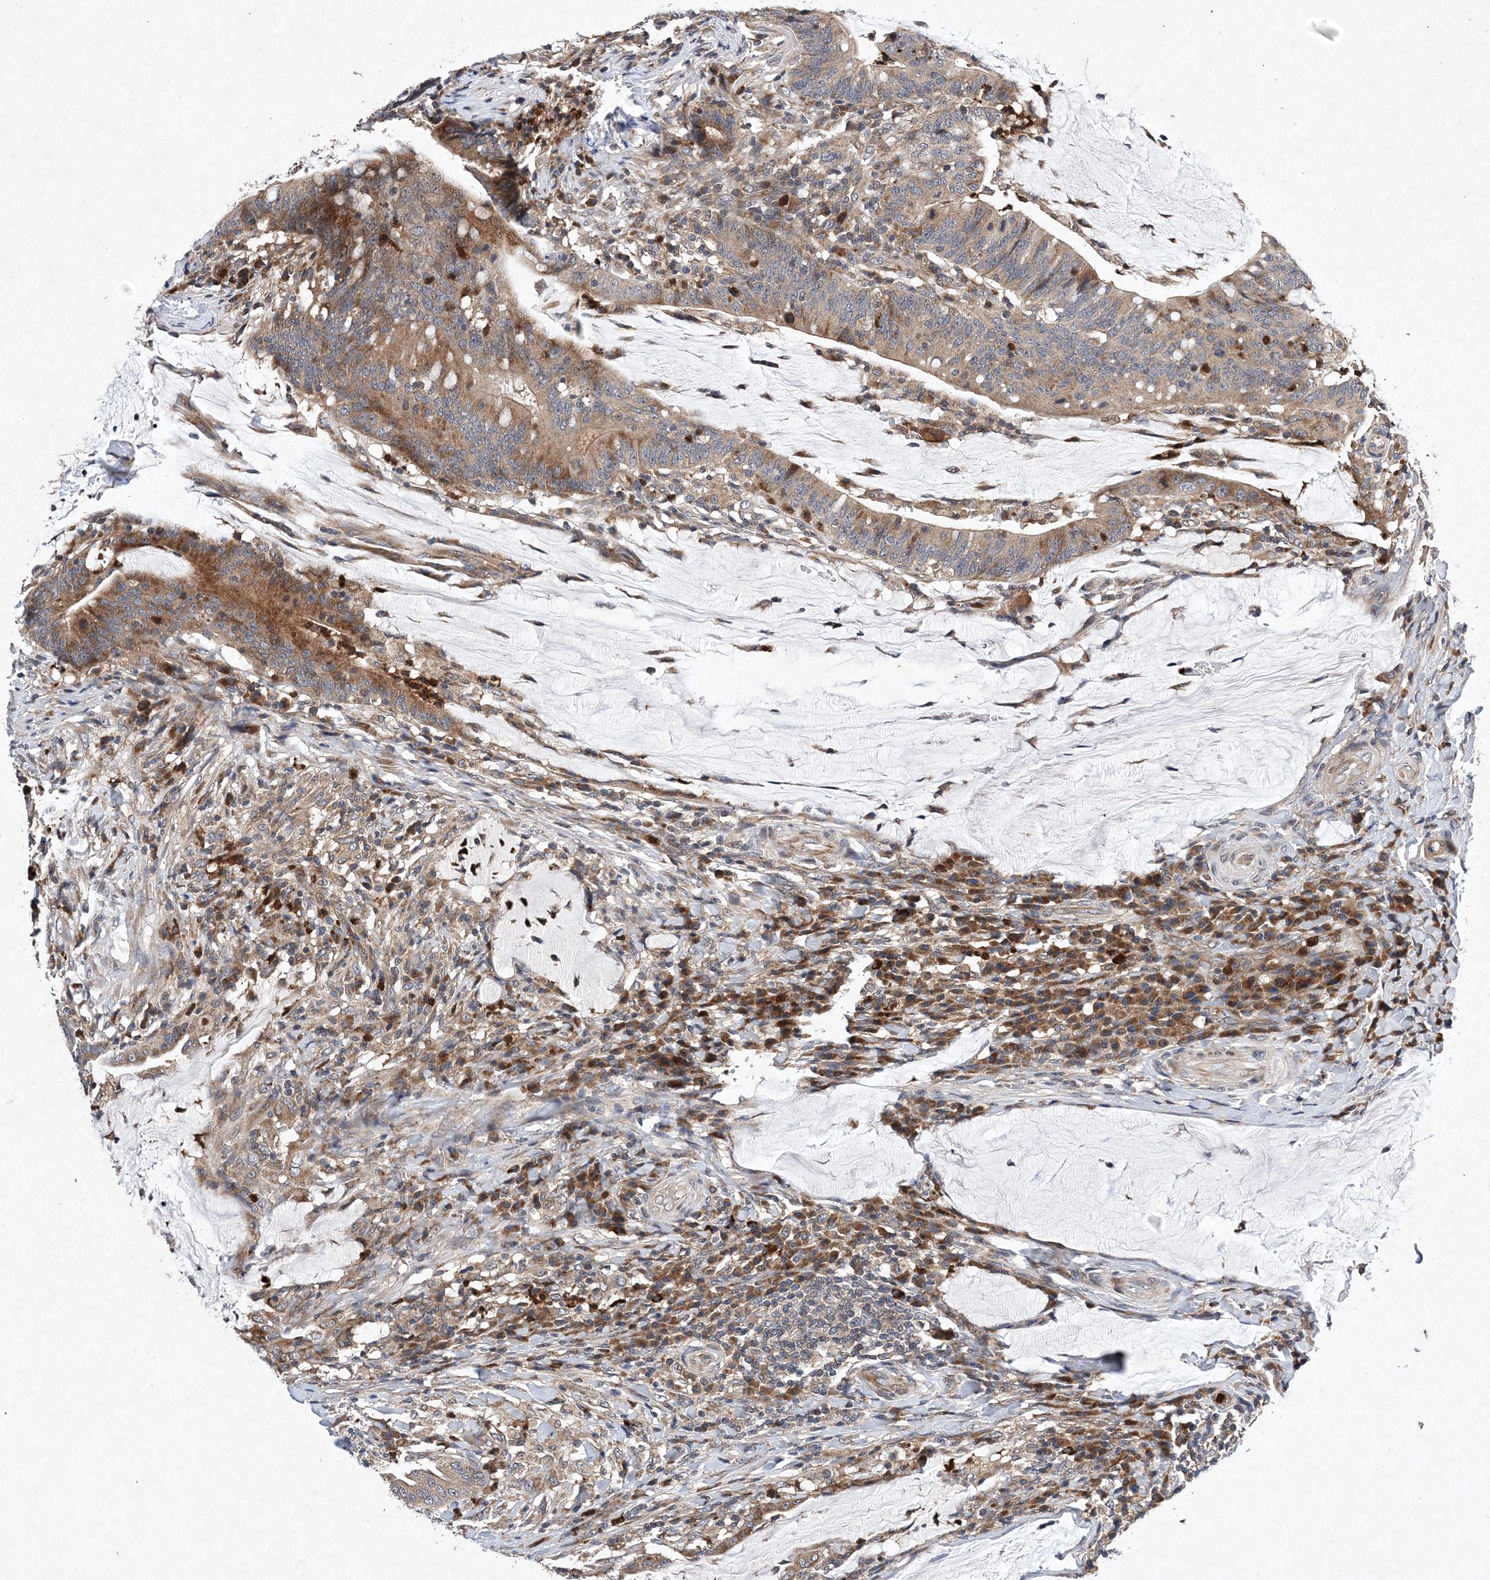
{"staining": {"intensity": "moderate", "quantity": ">75%", "location": "cytoplasmic/membranous"}, "tissue": "colorectal cancer", "cell_type": "Tumor cells", "image_type": "cancer", "snomed": [{"axis": "morphology", "description": "Normal tissue, NOS"}, {"axis": "morphology", "description": "Adenocarcinoma, NOS"}, {"axis": "topography", "description": "Colon"}], "caption": "This is an image of immunohistochemistry (IHC) staining of colorectal adenocarcinoma, which shows moderate staining in the cytoplasmic/membranous of tumor cells.", "gene": "PROSER1", "patient": {"sex": "female", "age": 66}}